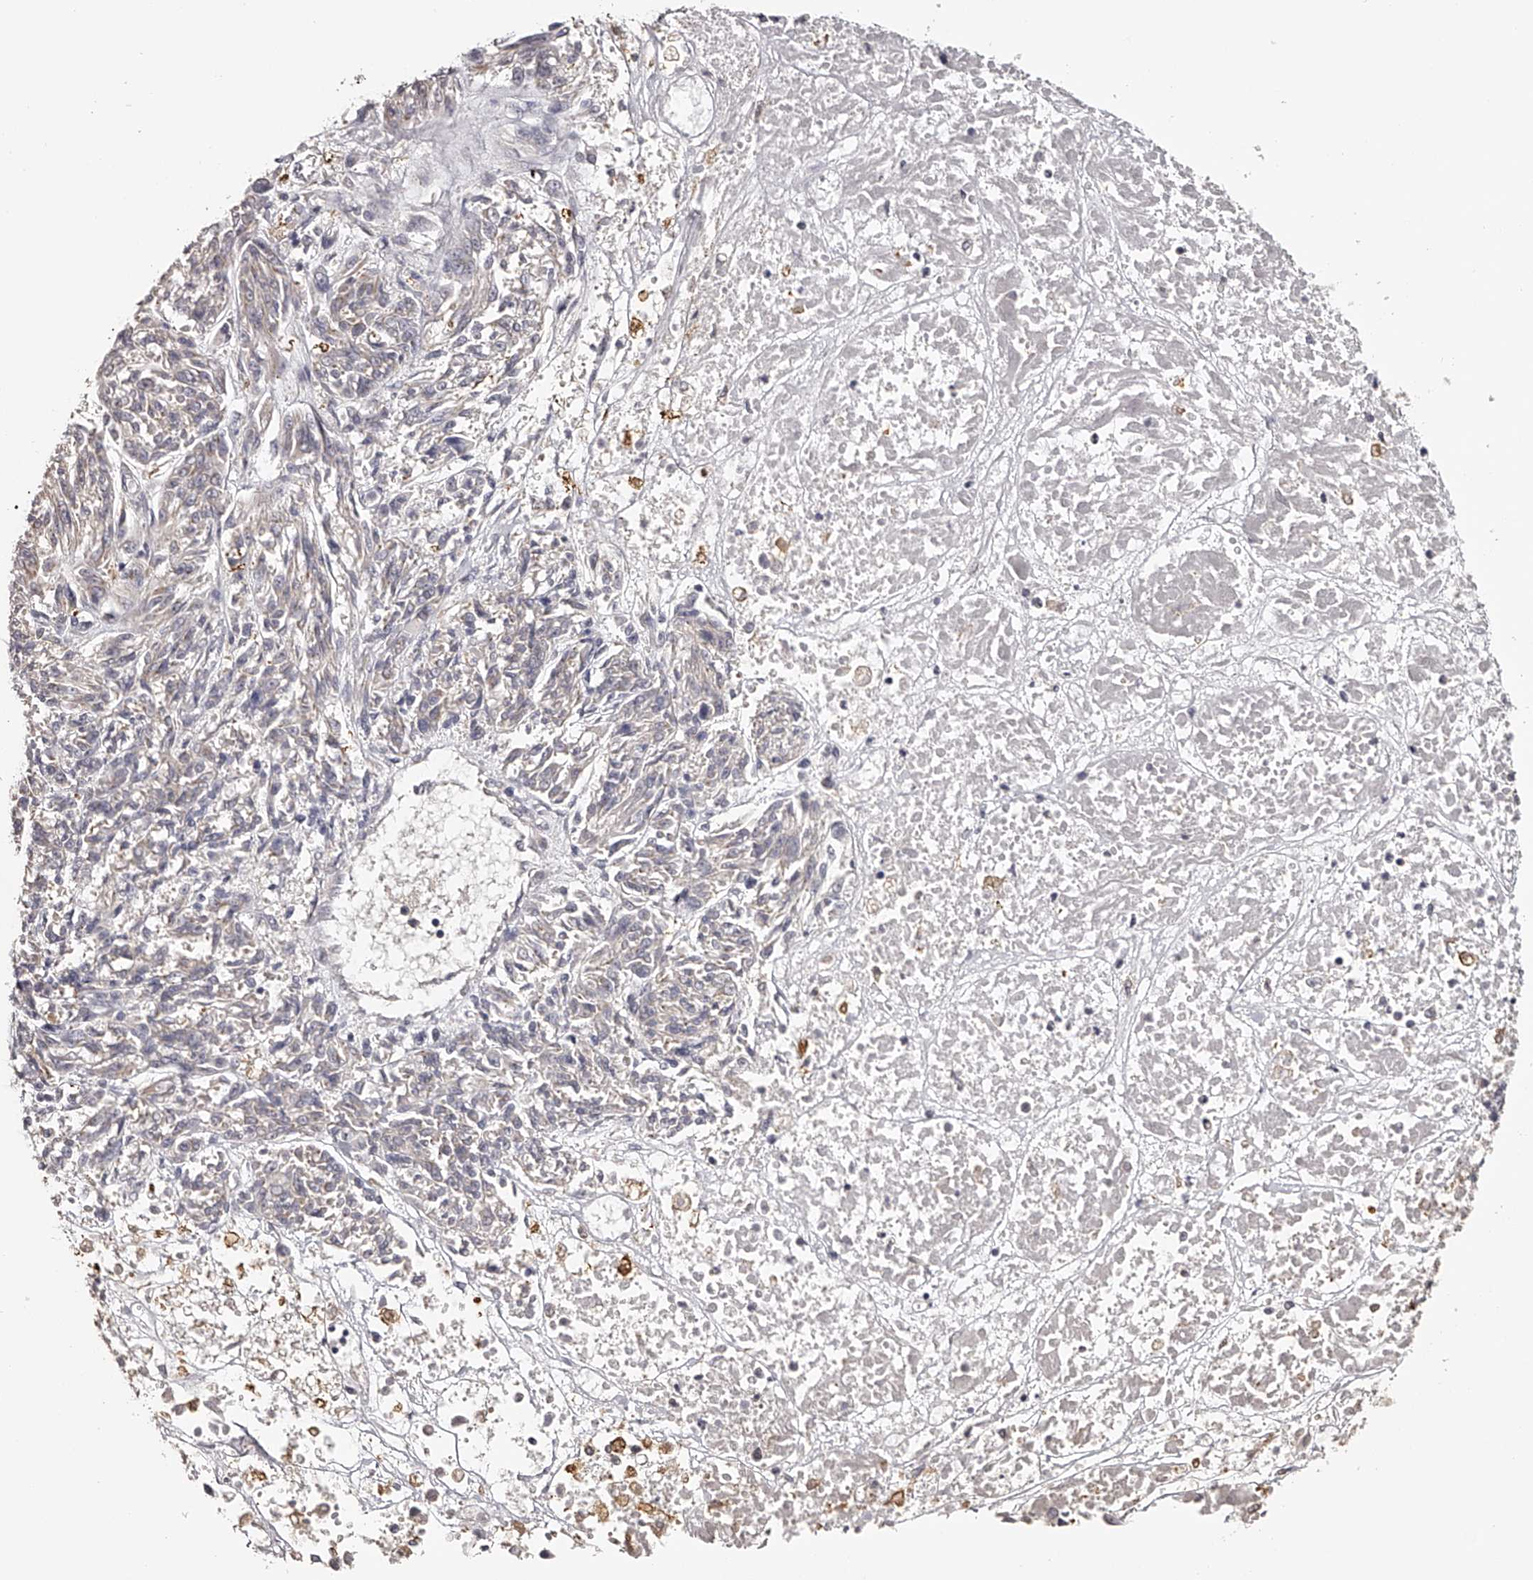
{"staining": {"intensity": "negative", "quantity": "none", "location": "none"}, "tissue": "melanoma", "cell_type": "Tumor cells", "image_type": "cancer", "snomed": [{"axis": "morphology", "description": "Malignant melanoma, NOS"}, {"axis": "topography", "description": "Skin"}], "caption": "Malignant melanoma was stained to show a protein in brown. There is no significant staining in tumor cells.", "gene": "TNN", "patient": {"sex": "male", "age": 53}}